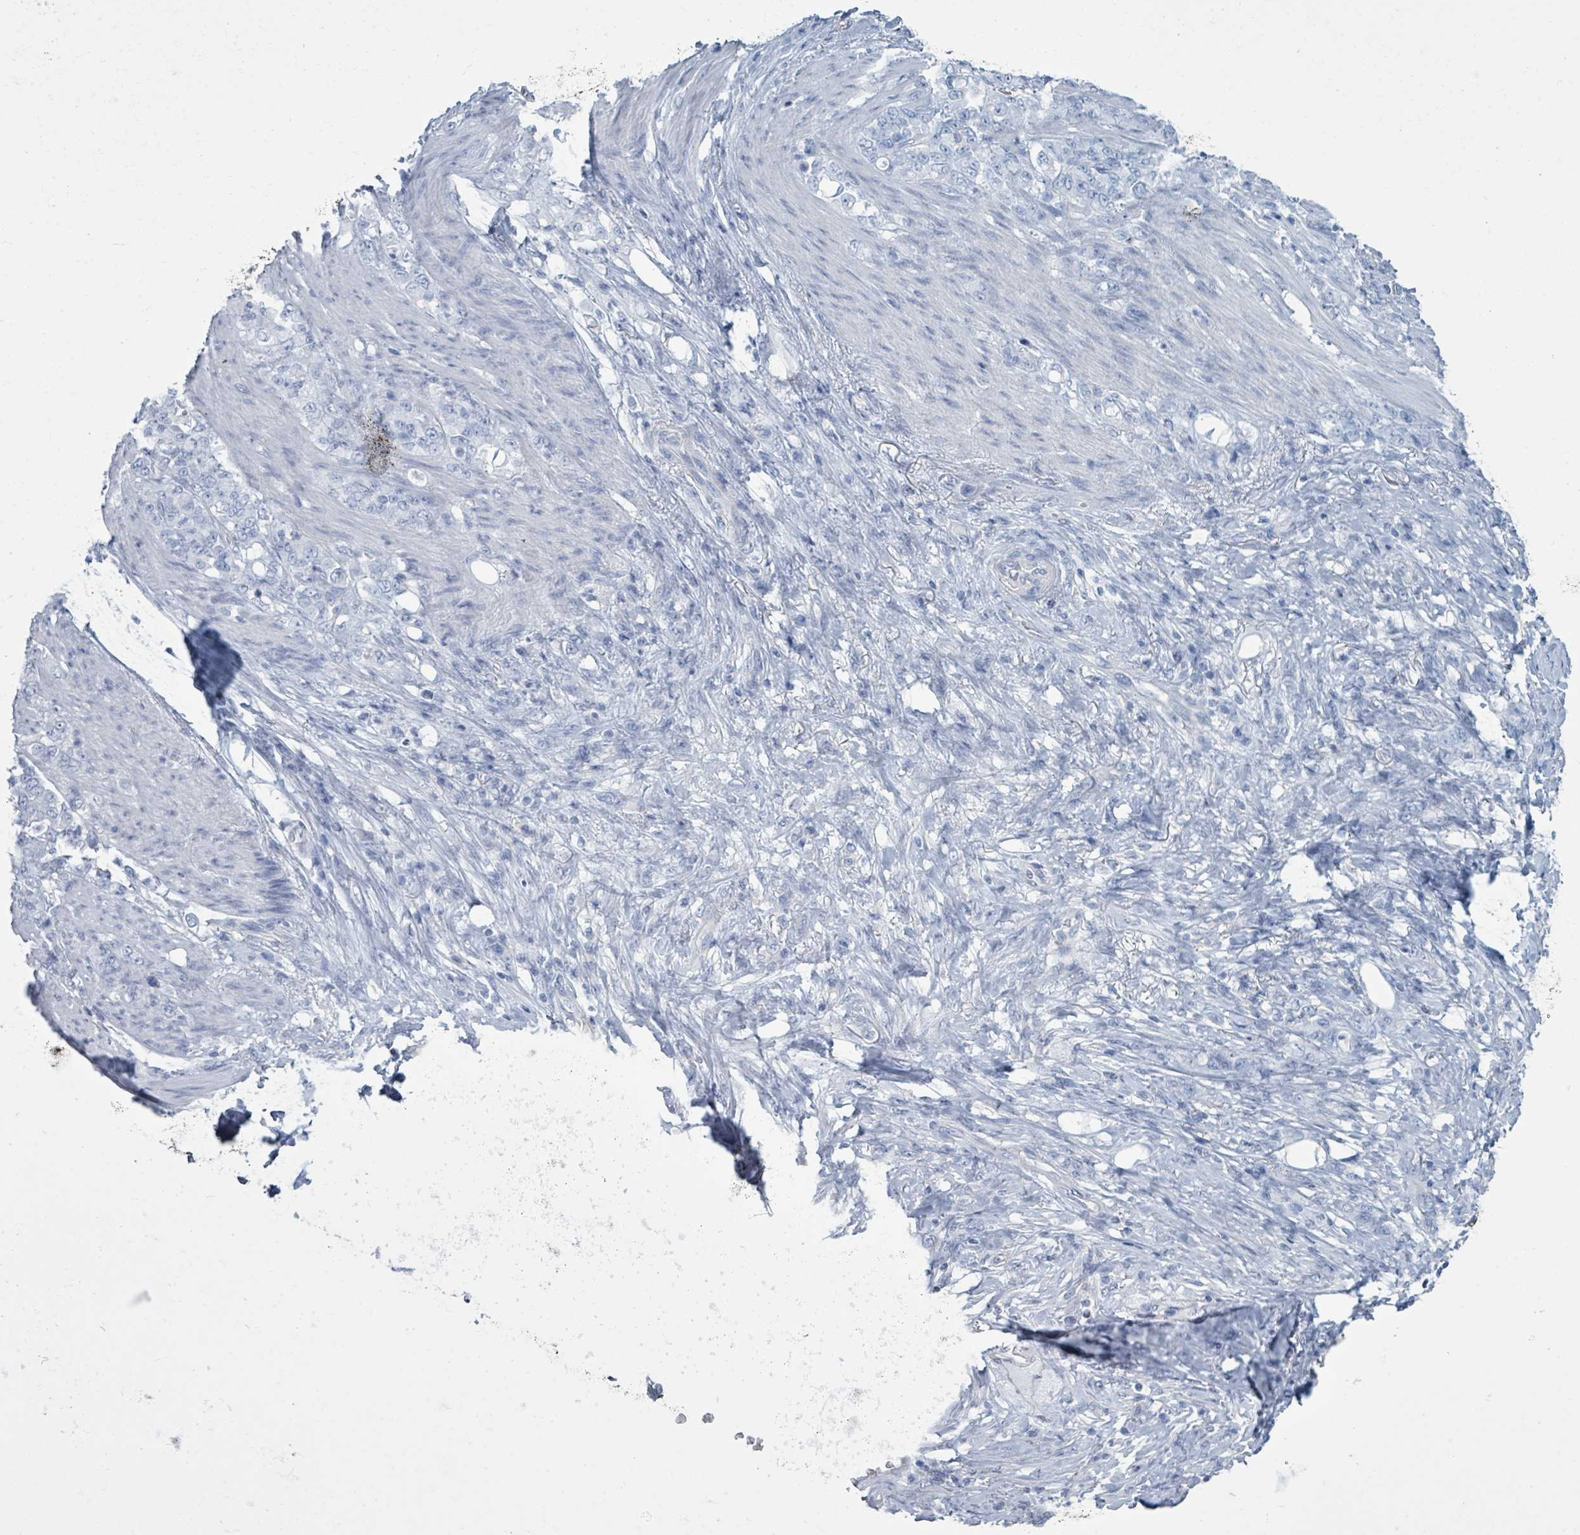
{"staining": {"intensity": "negative", "quantity": "none", "location": "none"}, "tissue": "stomach cancer", "cell_type": "Tumor cells", "image_type": "cancer", "snomed": [{"axis": "morphology", "description": "Adenocarcinoma, NOS"}, {"axis": "topography", "description": "Stomach"}], "caption": "IHC histopathology image of neoplastic tissue: human stomach cancer stained with DAB (3,3'-diaminobenzidine) shows no significant protein positivity in tumor cells.", "gene": "CT45A5", "patient": {"sex": "female", "age": 79}}